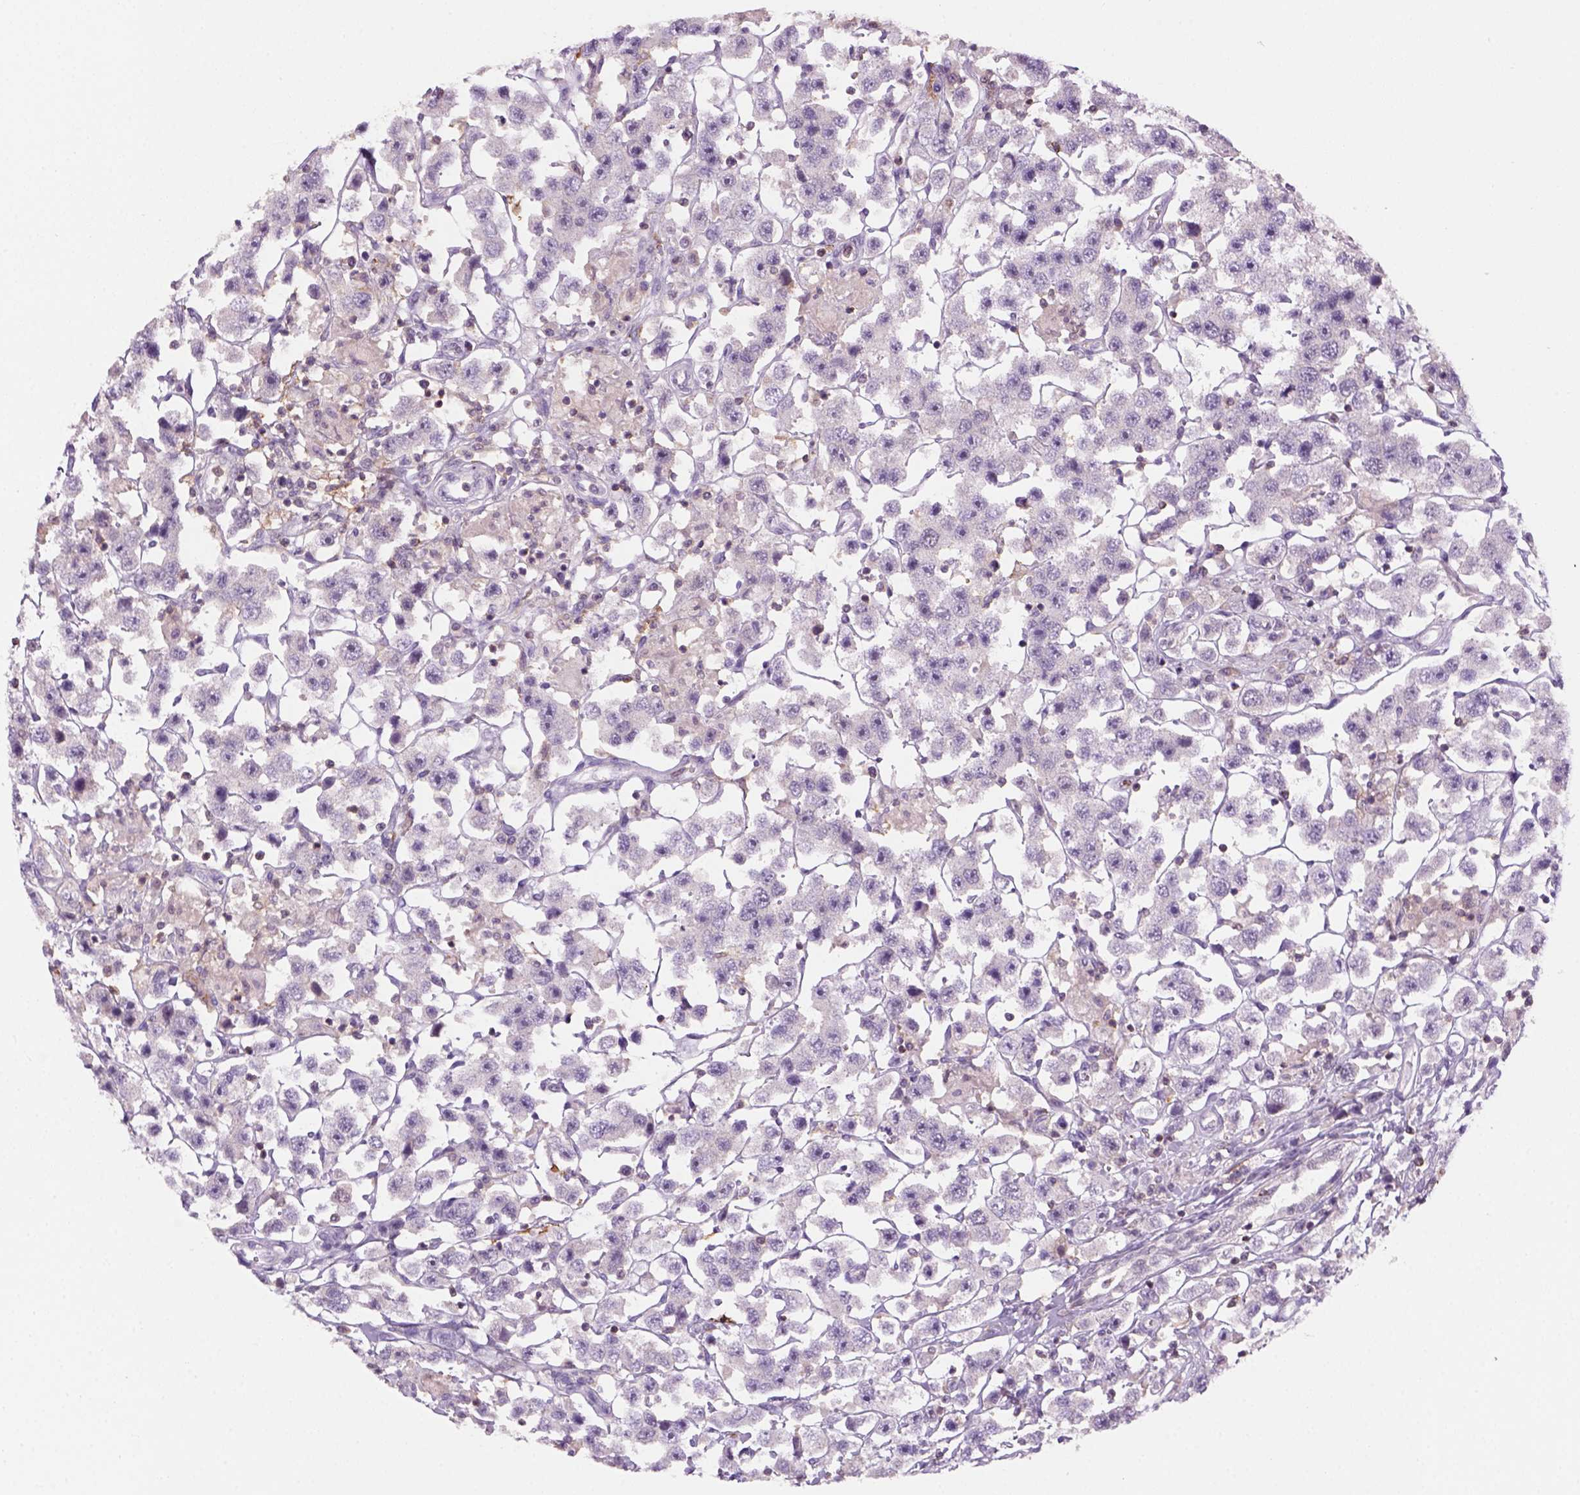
{"staining": {"intensity": "negative", "quantity": "none", "location": "none"}, "tissue": "testis cancer", "cell_type": "Tumor cells", "image_type": "cancer", "snomed": [{"axis": "morphology", "description": "Seminoma, NOS"}, {"axis": "topography", "description": "Testis"}], "caption": "This is an IHC histopathology image of human testis cancer. There is no positivity in tumor cells.", "gene": "GOT1", "patient": {"sex": "male", "age": 45}}